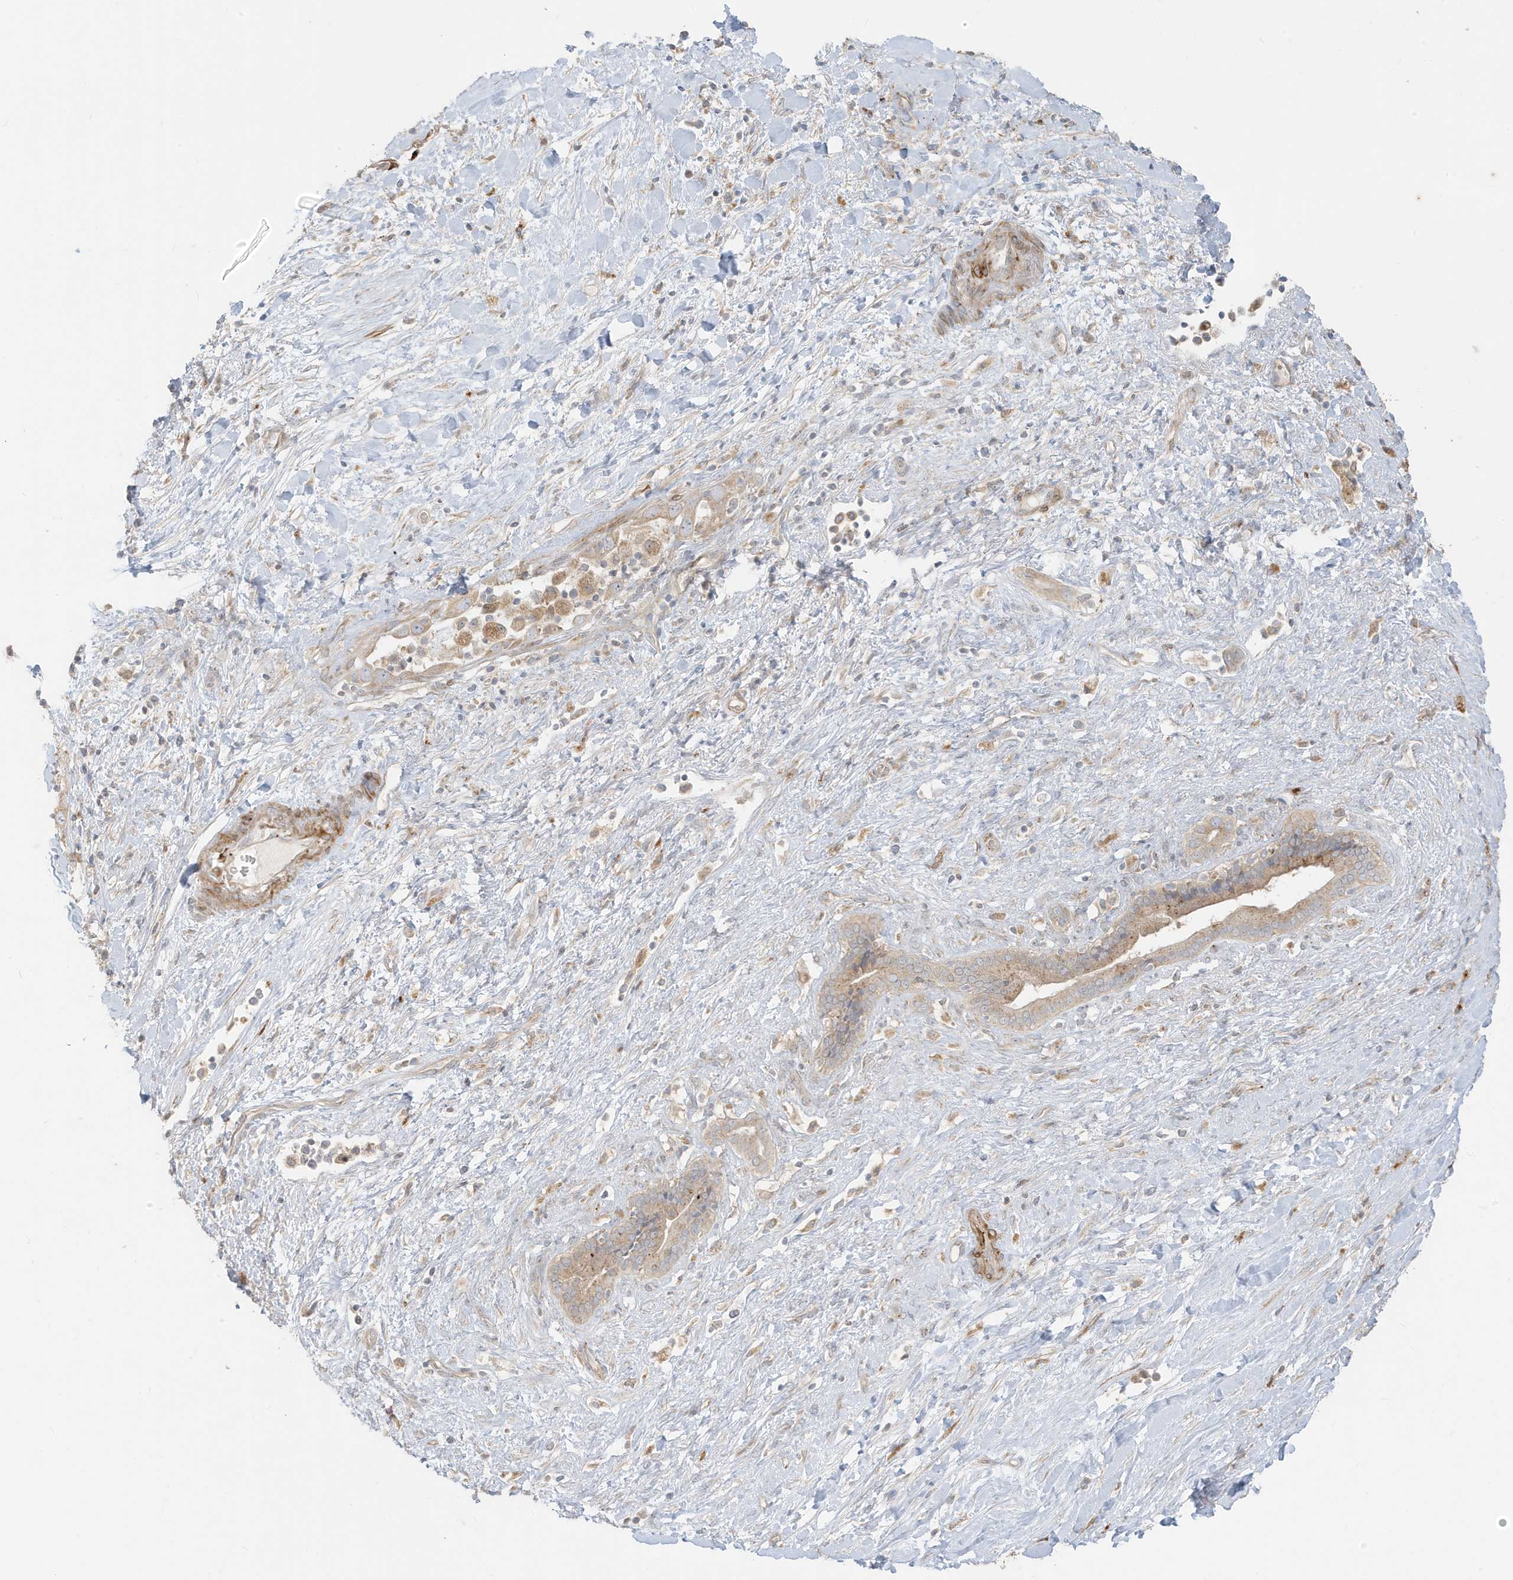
{"staining": {"intensity": "weak", "quantity": ">75%", "location": "cytoplasmic/membranous"}, "tissue": "liver cancer", "cell_type": "Tumor cells", "image_type": "cancer", "snomed": [{"axis": "morphology", "description": "Cholangiocarcinoma"}, {"axis": "topography", "description": "Liver"}], "caption": "Human liver cancer stained for a protein (brown) shows weak cytoplasmic/membranous positive expression in approximately >75% of tumor cells.", "gene": "MCOLN1", "patient": {"sex": "female", "age": 52}}